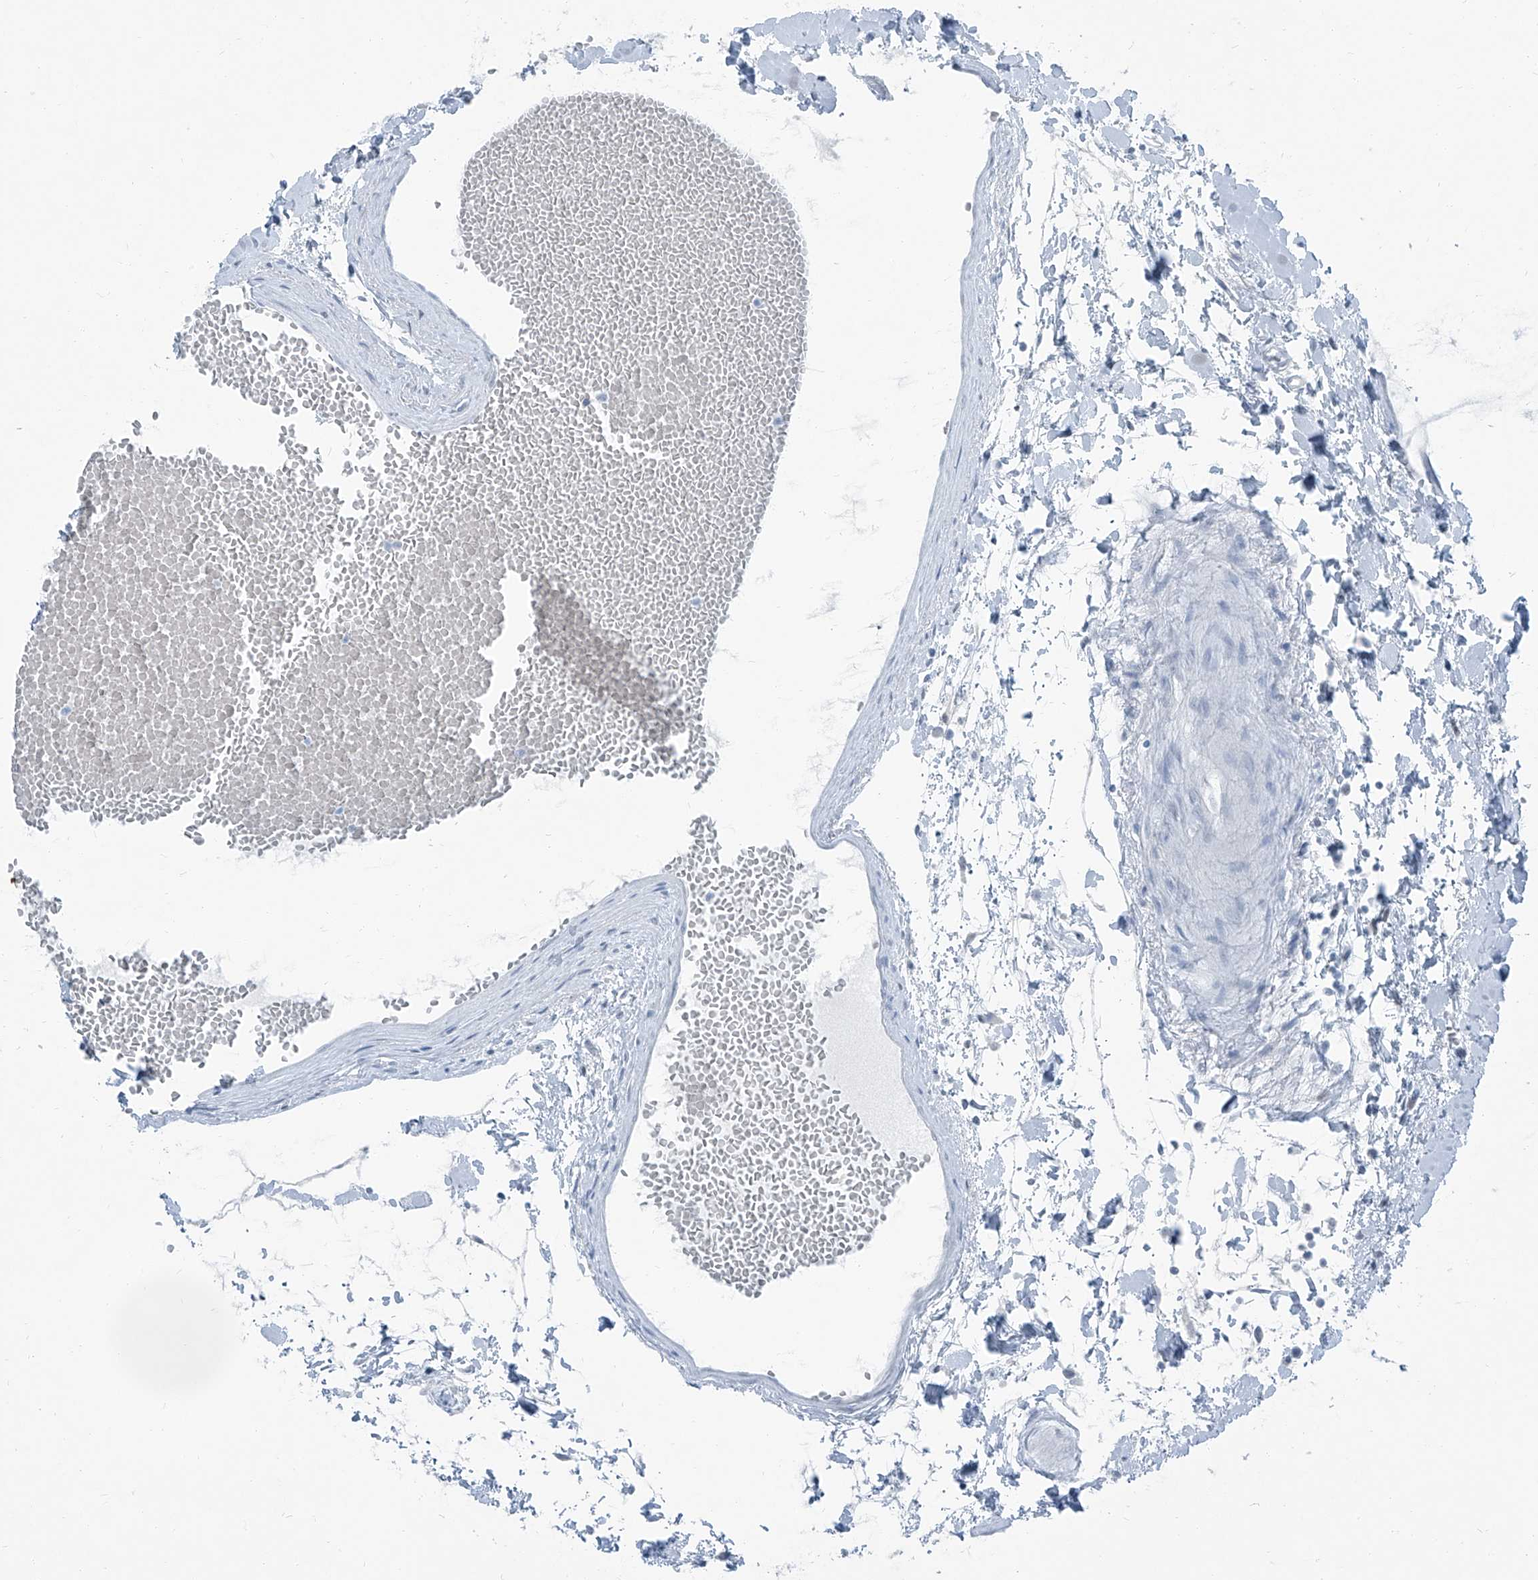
{"staining": {"intensity": "weak", "quantity": "<25%", "location": "cytoplasmic/membranous"}, "tissue": "stomach", "cell_type": "Glandular cells", "image_type": "normal", "snomed": [{"axis": "morphology", "description": "Normal tissue, NOS"}, {"axis": "topography", "description": "Stomach"}], "caption": "The histopathology image reveals no staining of glandular cells in benign stomach.", "gene": "RGN", "patient": {"sex": "male", "age": 55}}